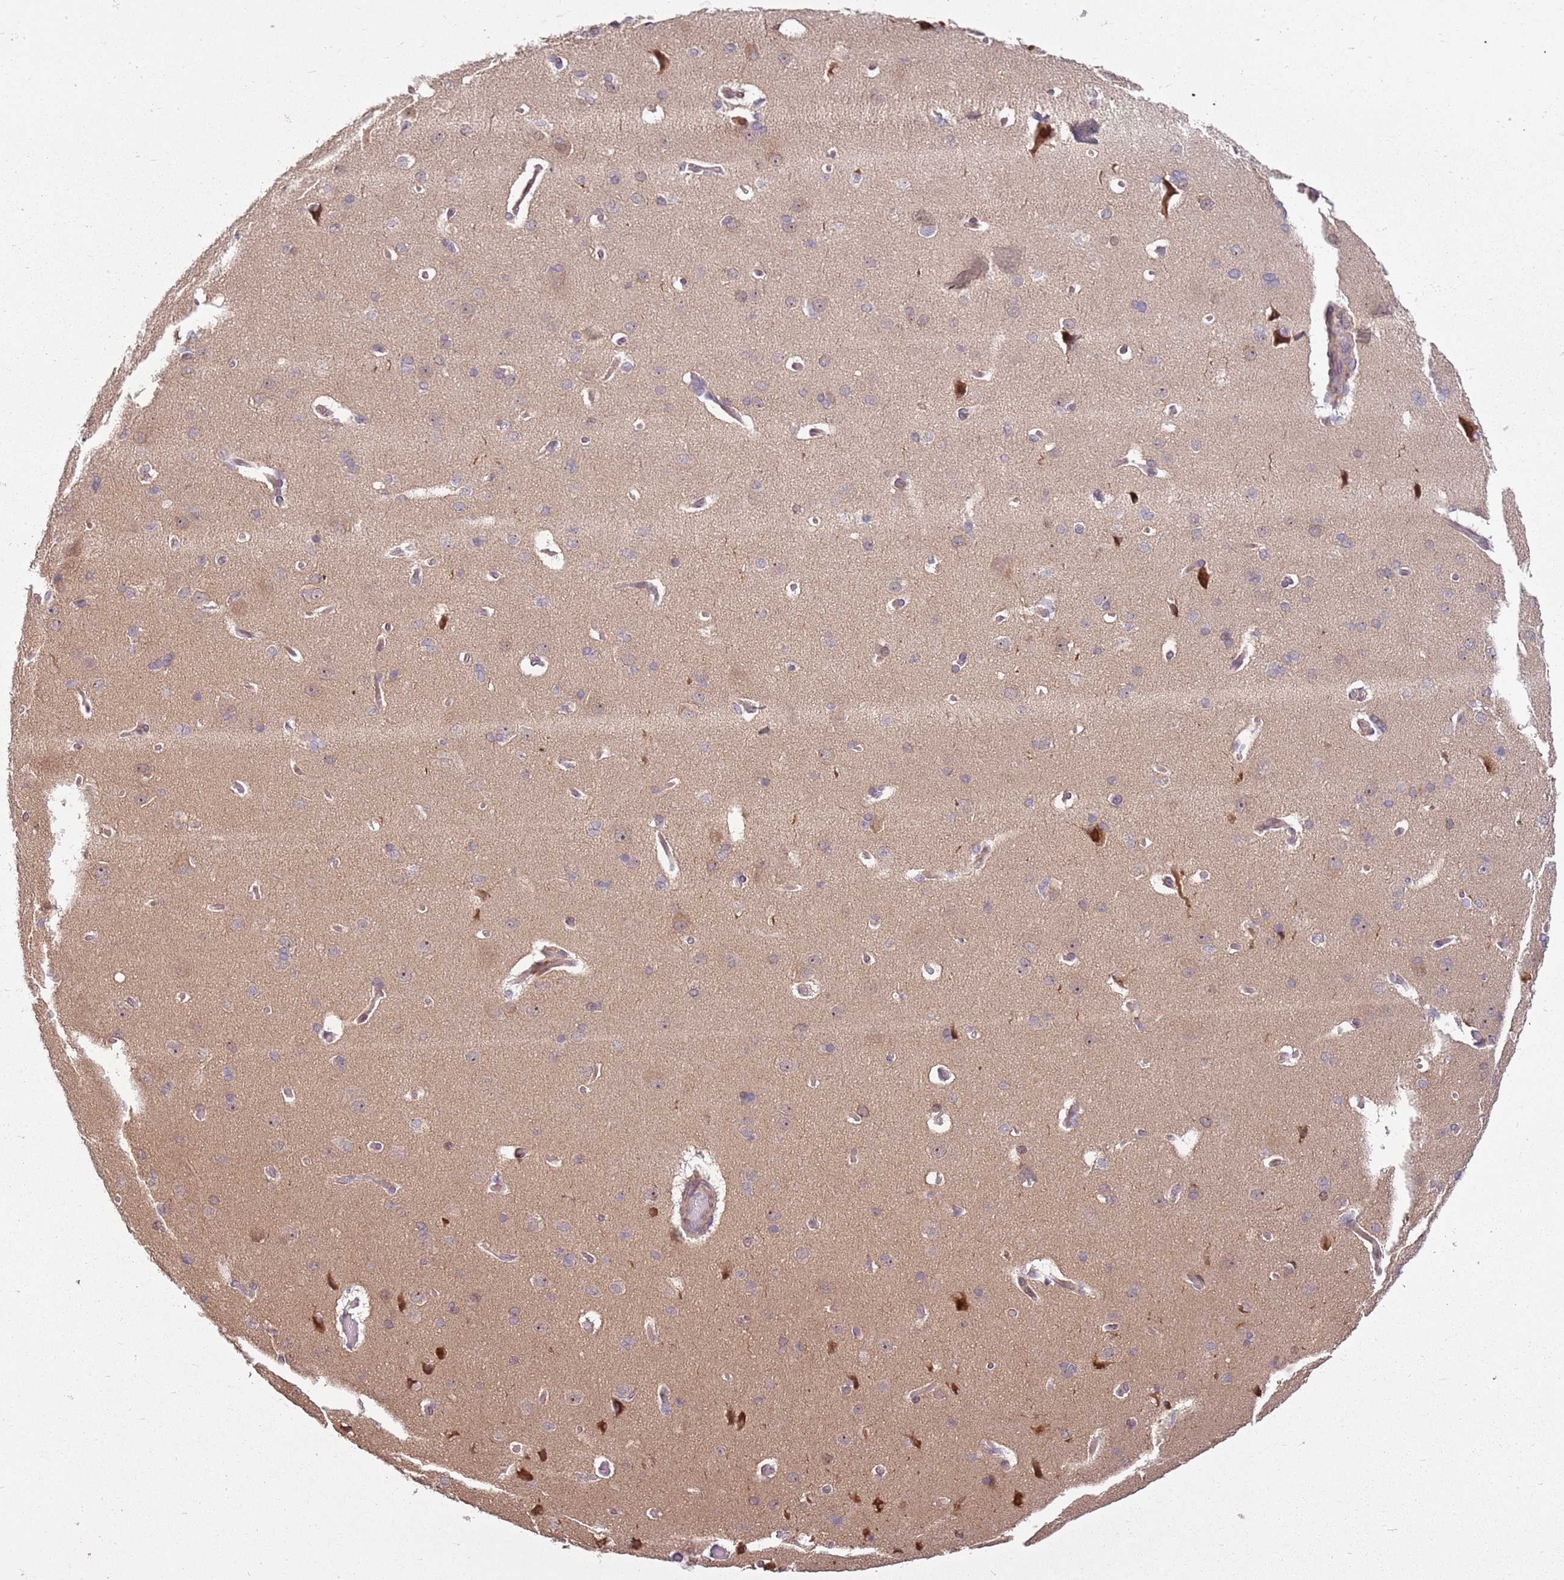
{"staining": {"intensity": "moderate", "quantity": "<25%", "location": "cytoplasmic/membranous"}, "tissue": "cerebral cortex", "cell_type": "Endothelial cells", "image_type": "normal", "snomed": [{"axis": "morphology", "description": "Normal tissue, NOS"}, {"axis": "topography", "description": "Cerebral cortex"}], "caption": "Benign cerebral cortex exhibits moderate cytoplasmic/membranous staining in about <25% of endothelial cells The protein of interest is shown in brown color, while the nuclei are stained blue..", "gene": "CHURC1", "patient": {"sex": "male", "age": 62}}